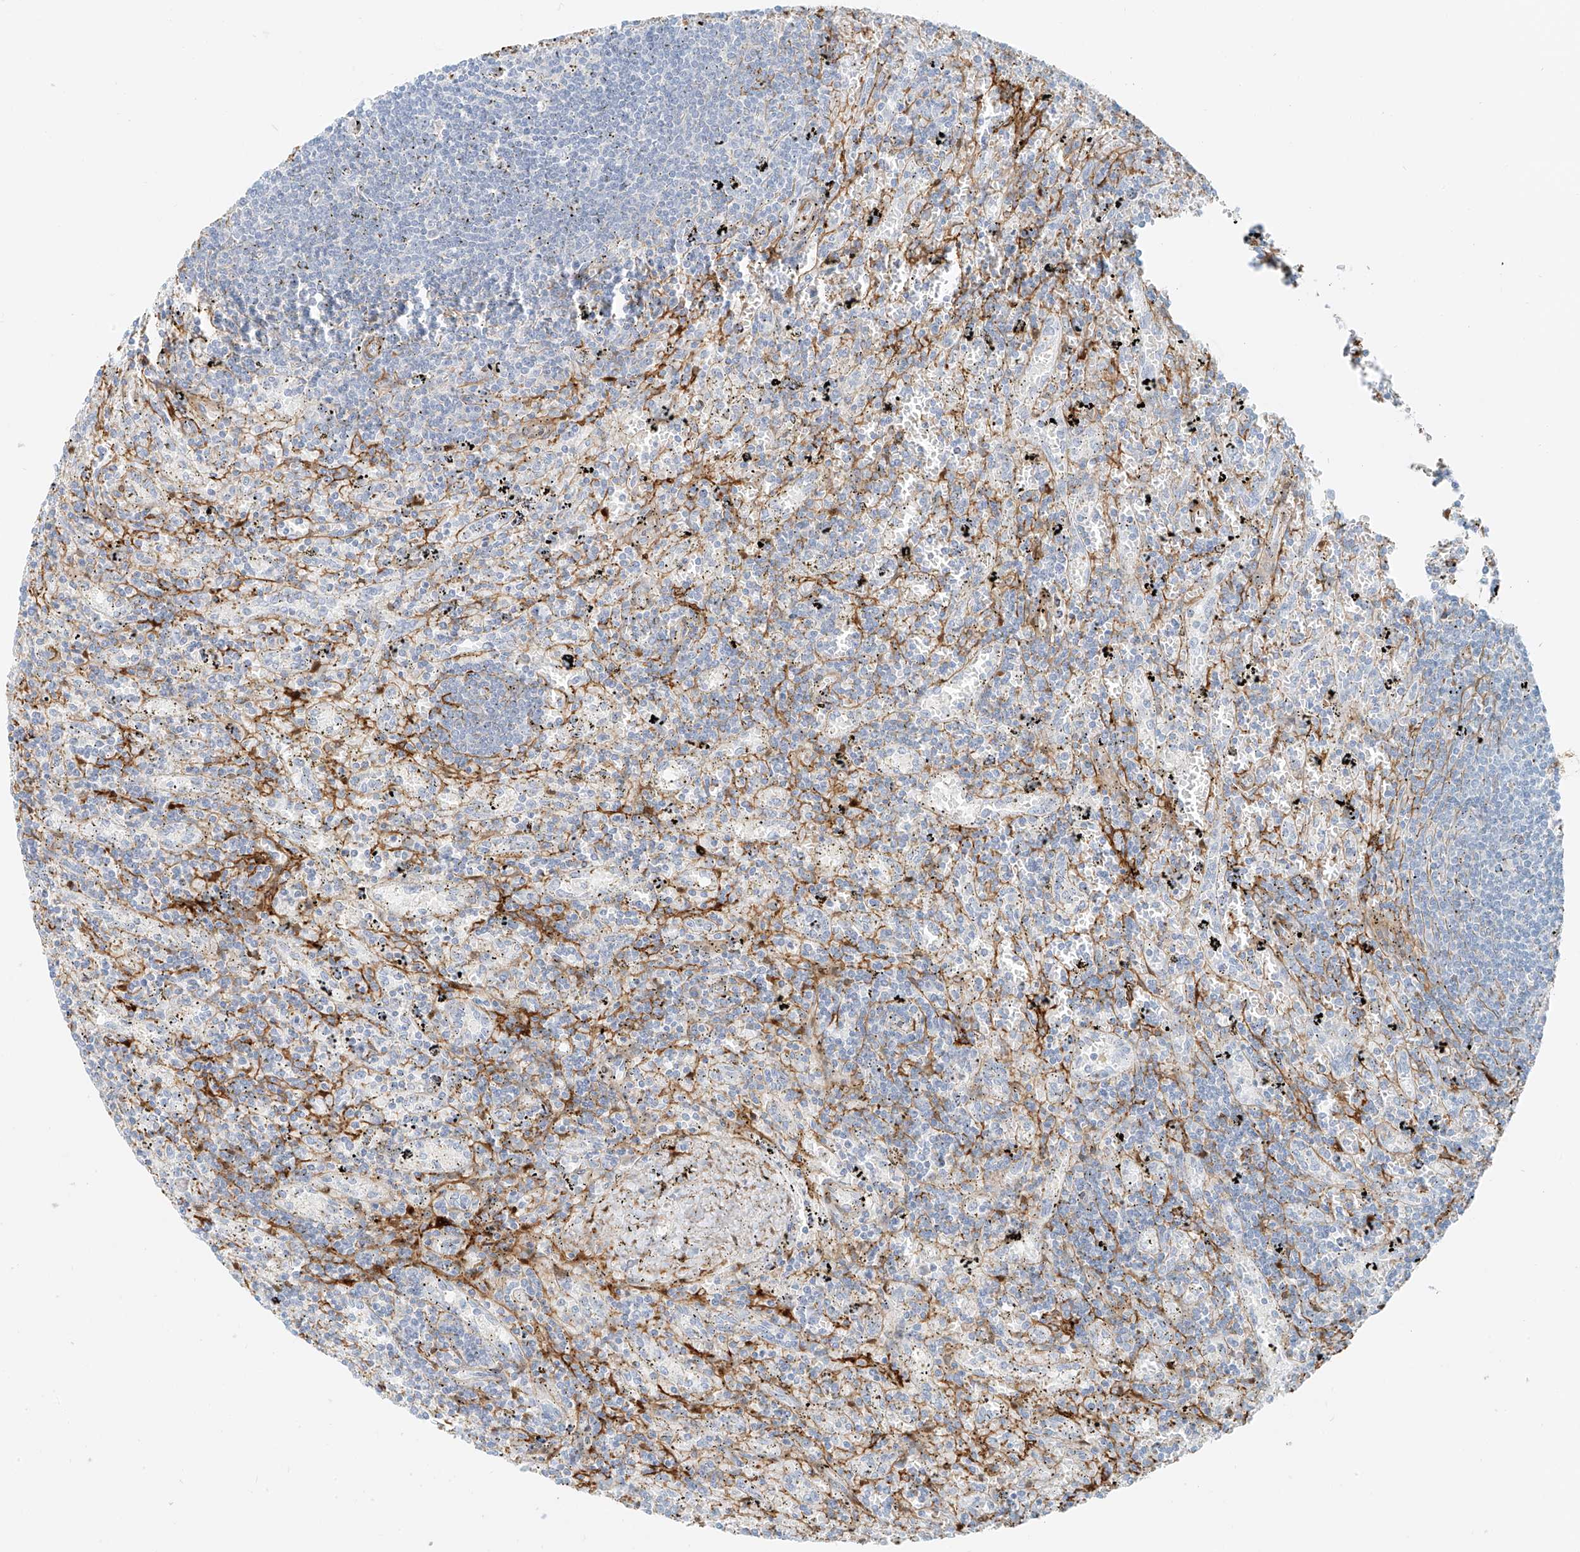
{"staining": {"intensity": "negative", "quantity": "none", "location": "none"}, "tissue": "lymphoma", "cell_type": "Tumor cells", "image_type": "cancer", "snomed": [{"axis": "morphology", "description": "Malignant lymphoma, non-Hodgkin's type, Low grade"}, {"axis": "topography", "description": "Spleen"}], "caption": "DAB (3,3'-diaminobenzidine) immunohistochemical staining of lymphoma shows no significant expression in tumor cells.", "gene": "SMCP", "patient": {"sex": "male", "age": 76}}